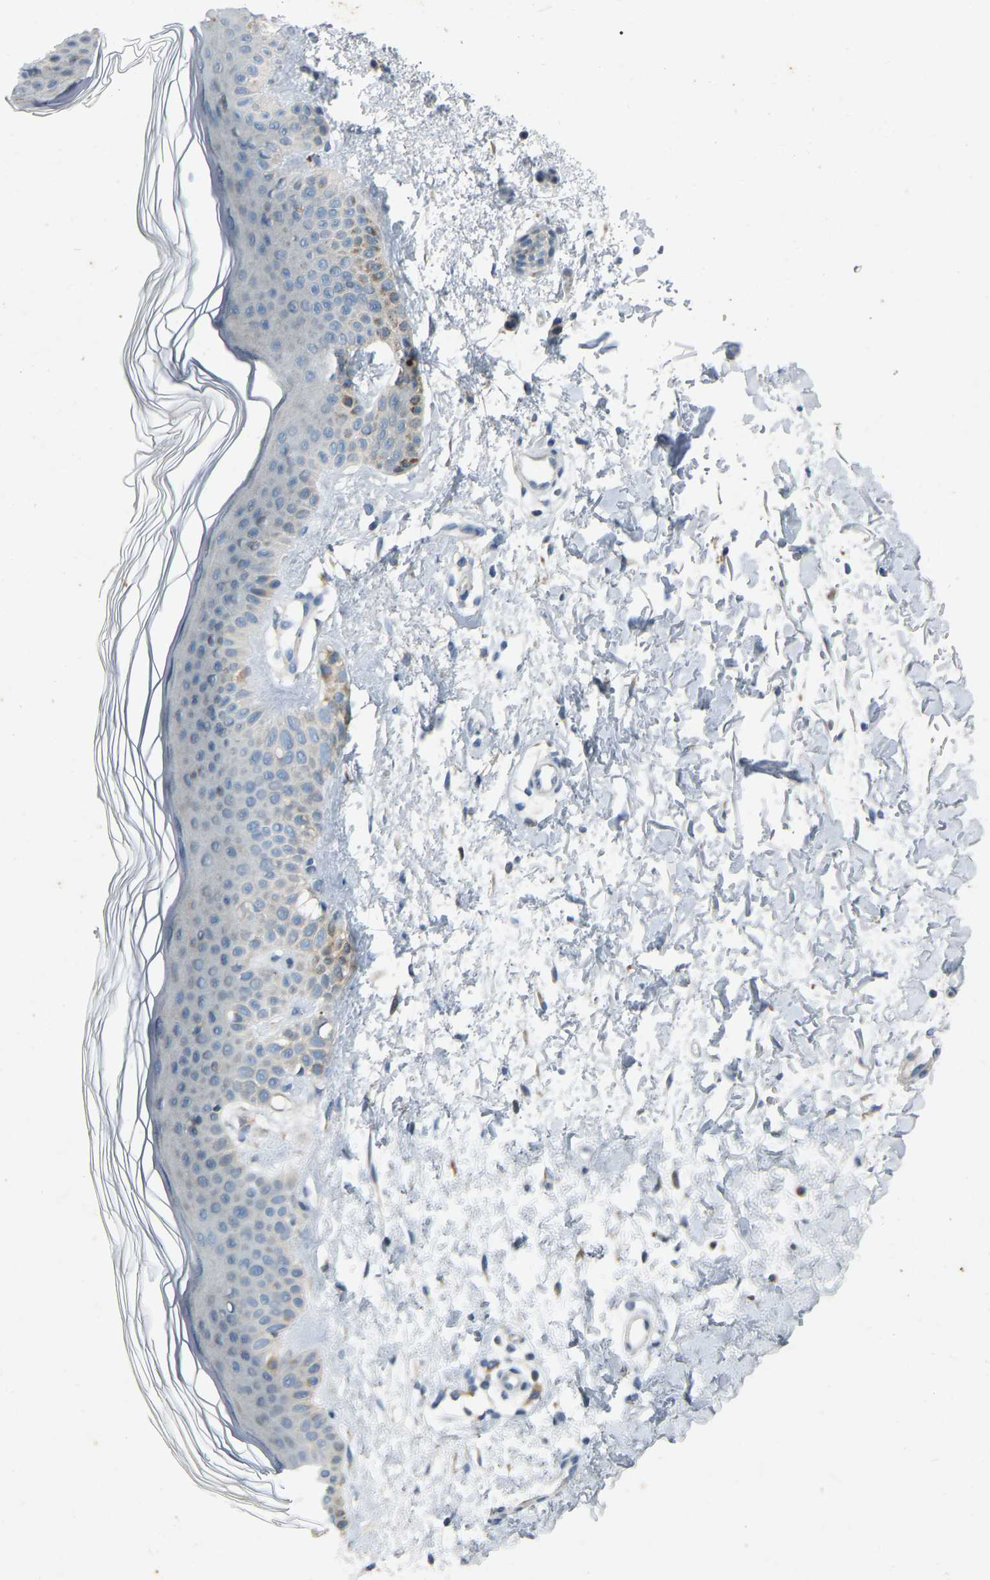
{"staining": {"intensity": "negative", "quantity": "none", "location": "none"}, "tissue": "skin", "cell_type": "Fibroblasts", "image_type": "normal", "snomed": [{"axis": "morphology", "description": "Normal tissue, NOS"}, {"axis": "morphology", "description": "Malignant melanoma, NOS"}, {"axis": "topography", "description": "Skin"}], "caption": "Fibroblasts are negative for brown protein staining in normal skin. Brightfield microscopy of immunohistochemistry stained with DAB (brown) and hematoxylin (blue), captured at high magnification.", "gene": "ENSG00000283765", "patient": {"sex": "male", "age": 83}}